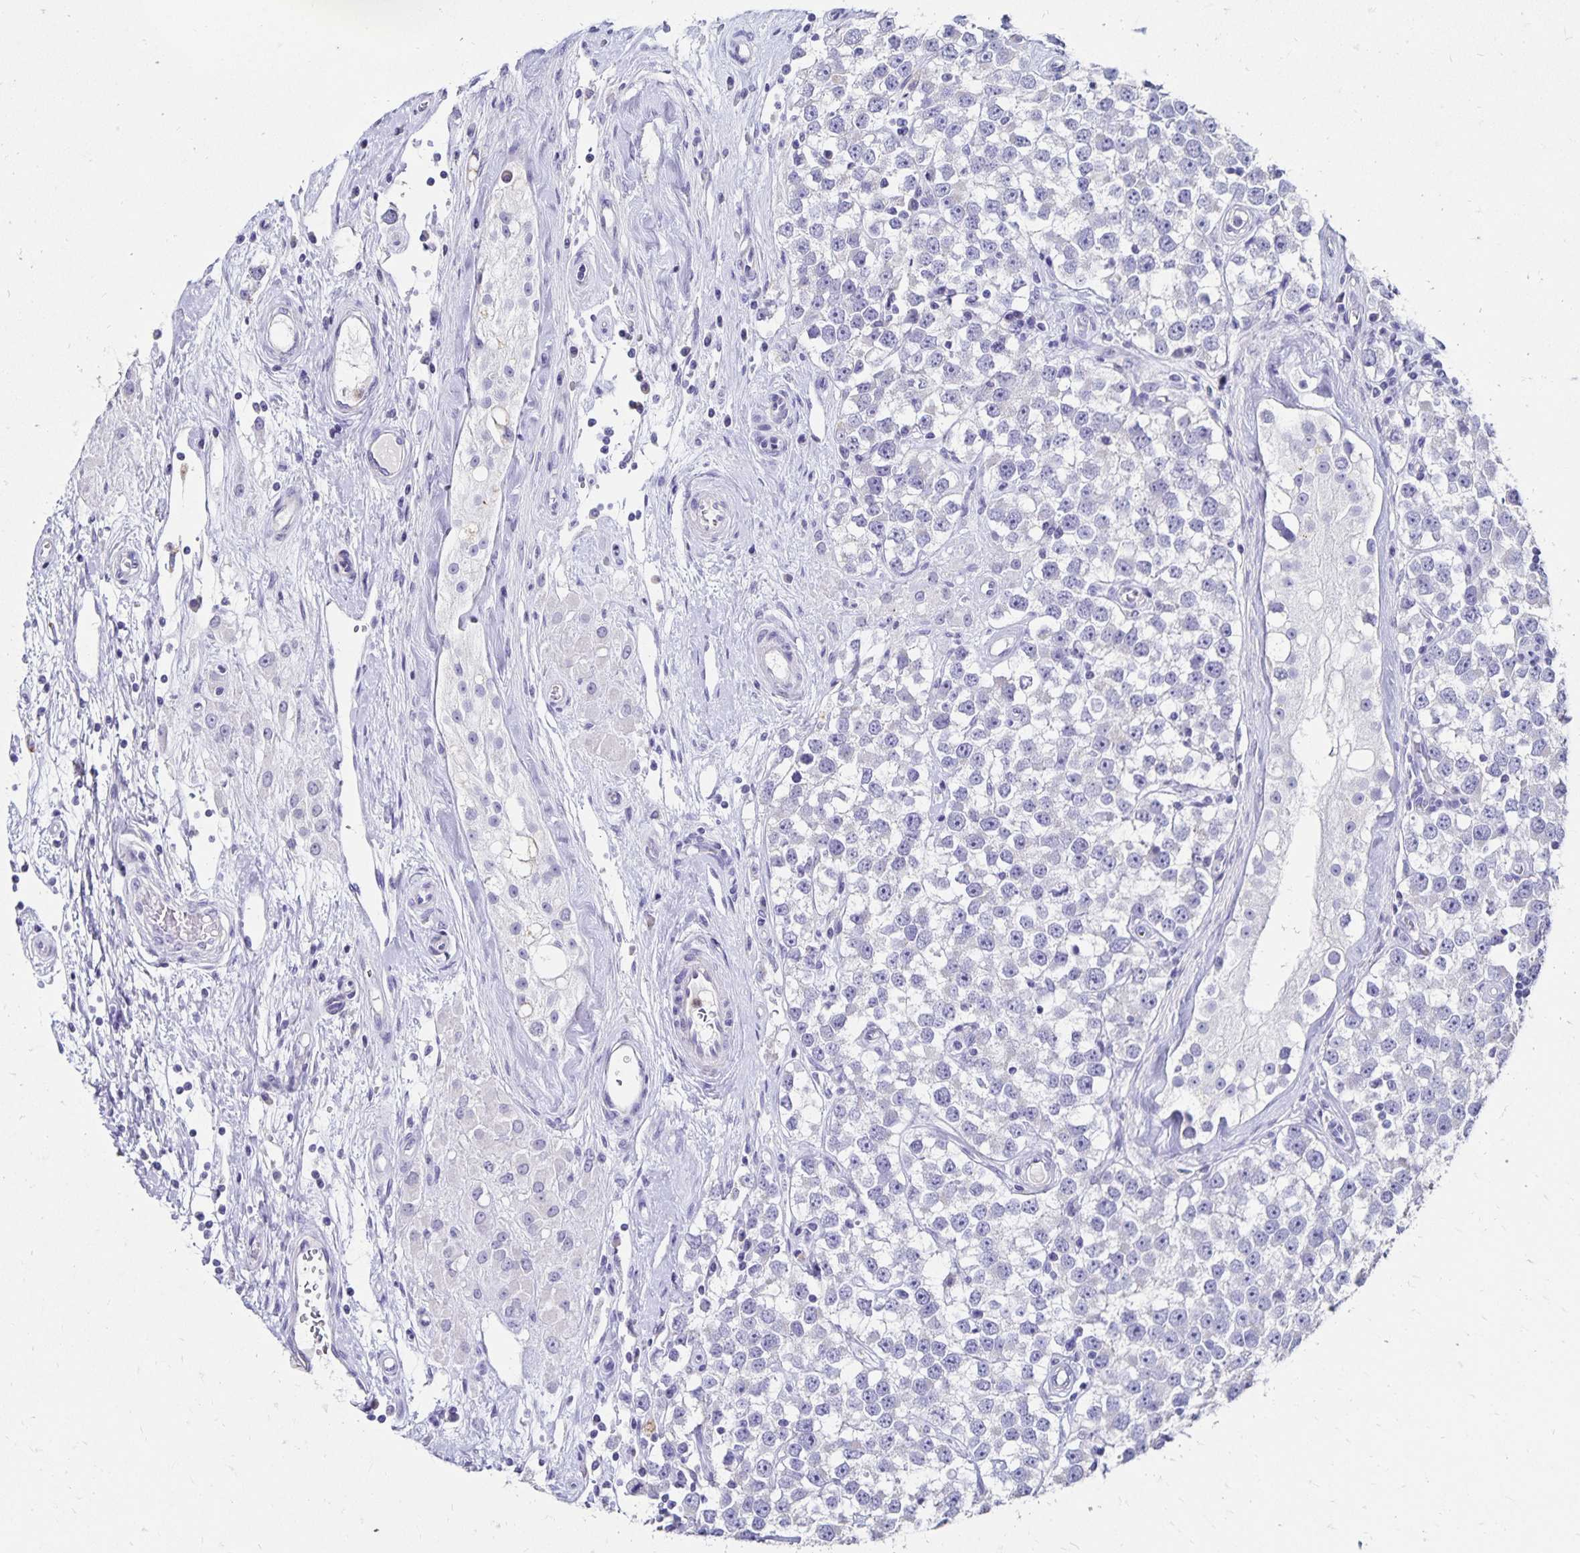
{"staining": {"intensity": "negative", "quantity": "none", "location": "none"}, "tissue": "testis cancer", "cell_type": "Tumor cells", "image_type": "cancer", "snomed": [{"axis": "morphology", "description": "Seminoma, NOS"}, {"axis": "topography", "description": "Testis"}], "caption": "An immunohistochemistry photomicrograph of seminoma (testis) is shown. There is no staining in tumor cells of seminoma (testis).", "gene": "DYNLT4", "patient": {"sex": "male", "age": 34}}